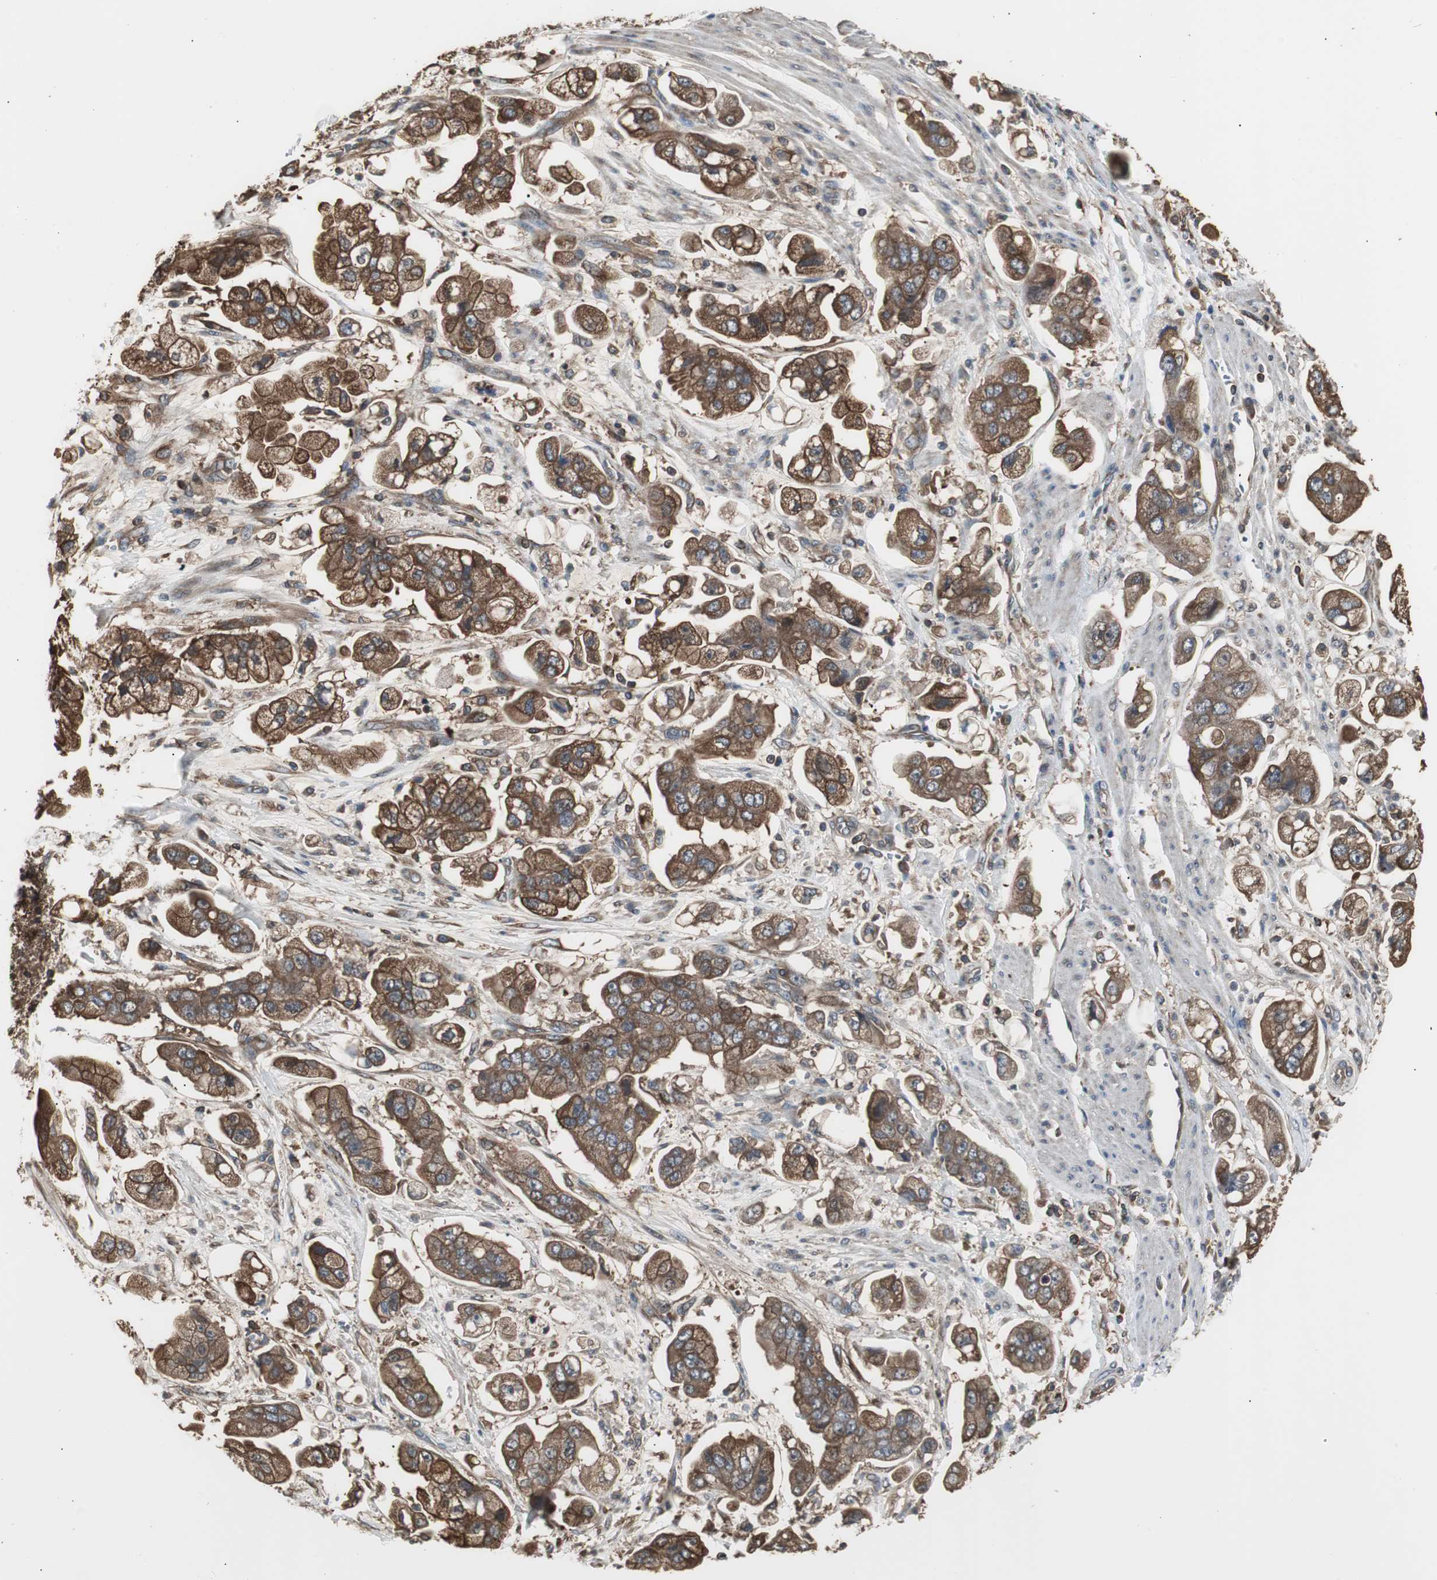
{"staining": {"intensity": "strong", "quantity": ">75%", "location": "cytoplasmic/membranous"}, "tissue": "stomach cancer", "cell_type": "Tumor cells", "image_type": "cancer", "snomed": [{"axis": "morphology", "description": "Adenocarcinoma, NOS"}, {"axis": "topography", "description": "Stomach"}], "caption": "Immunohistochemistry (IHC) (DAB (3,3'-diaminobenzidine)) staining of adenocarcinoma (stomach) shows strong cytoplasmic/membranous protein positivity in about >75% of tumor cells.", "gene": "CAPNS1", "patient": {"sex": "male", "age": 62}}